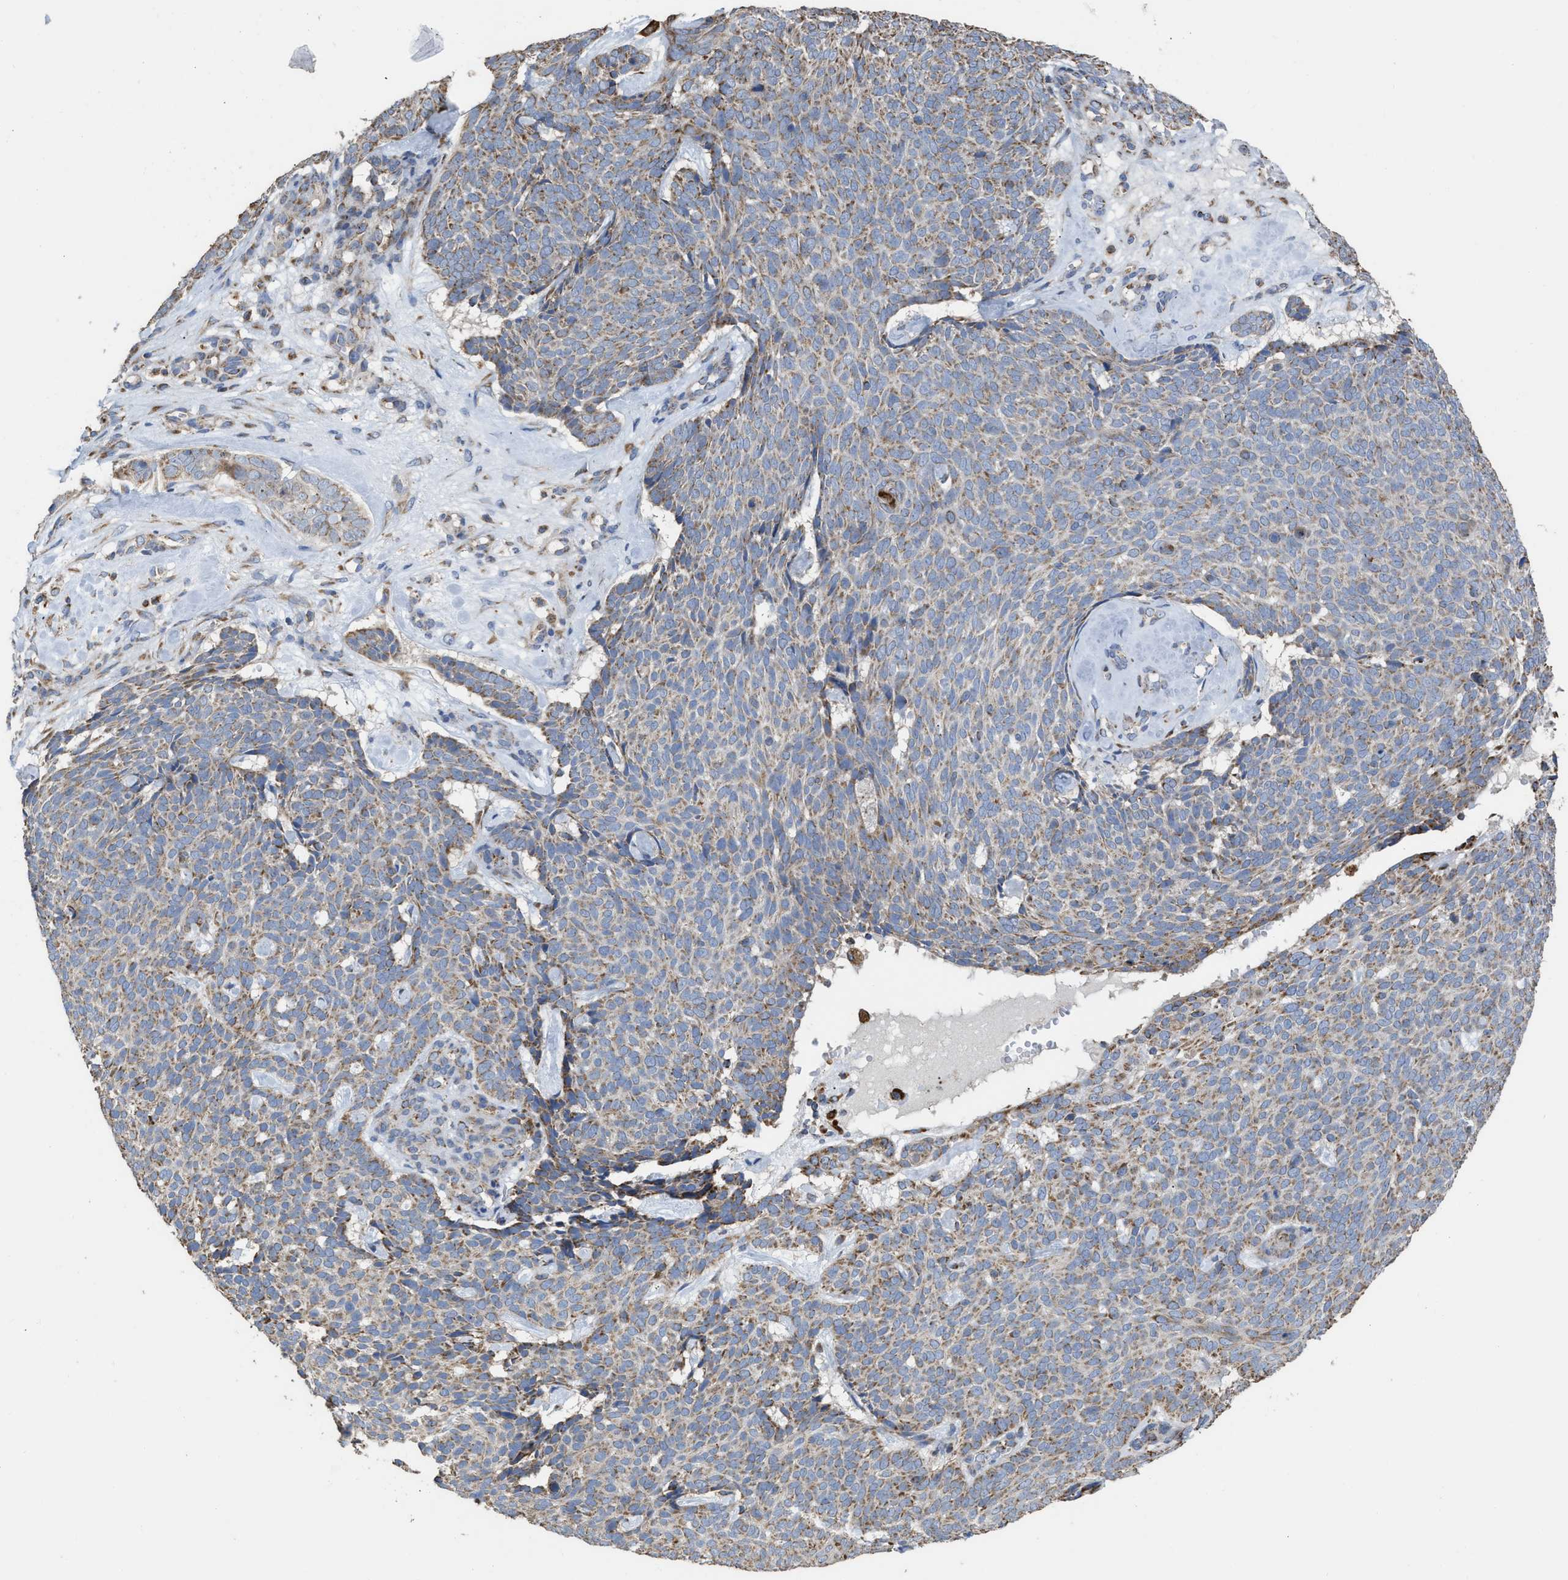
{"staining": {"intensity": "moderate", "quantity": ">75%", "location": "cytoplasmic/membranous"}, "tissue": "skin cancer", "cell_type": "Tumor cells", "image_type": "cancer", "snomed": [{"axis": "morphology", "description": "Basal cell carcinoma"}, {"axis": "topography", "description": "Skin"}], "caption": "The histopathology image shows immunohistochemical staining of basal cell carcinoma (skin). There is moderate cytoplasmic/membranous expression is identified in about >75% of tumor cells. Immunohistochemistry (ihc) stains the protein of interest in brown and the nuclei are stained blue.", "gene": "AK2", "patient": {"sex": "male", "age": 61}}